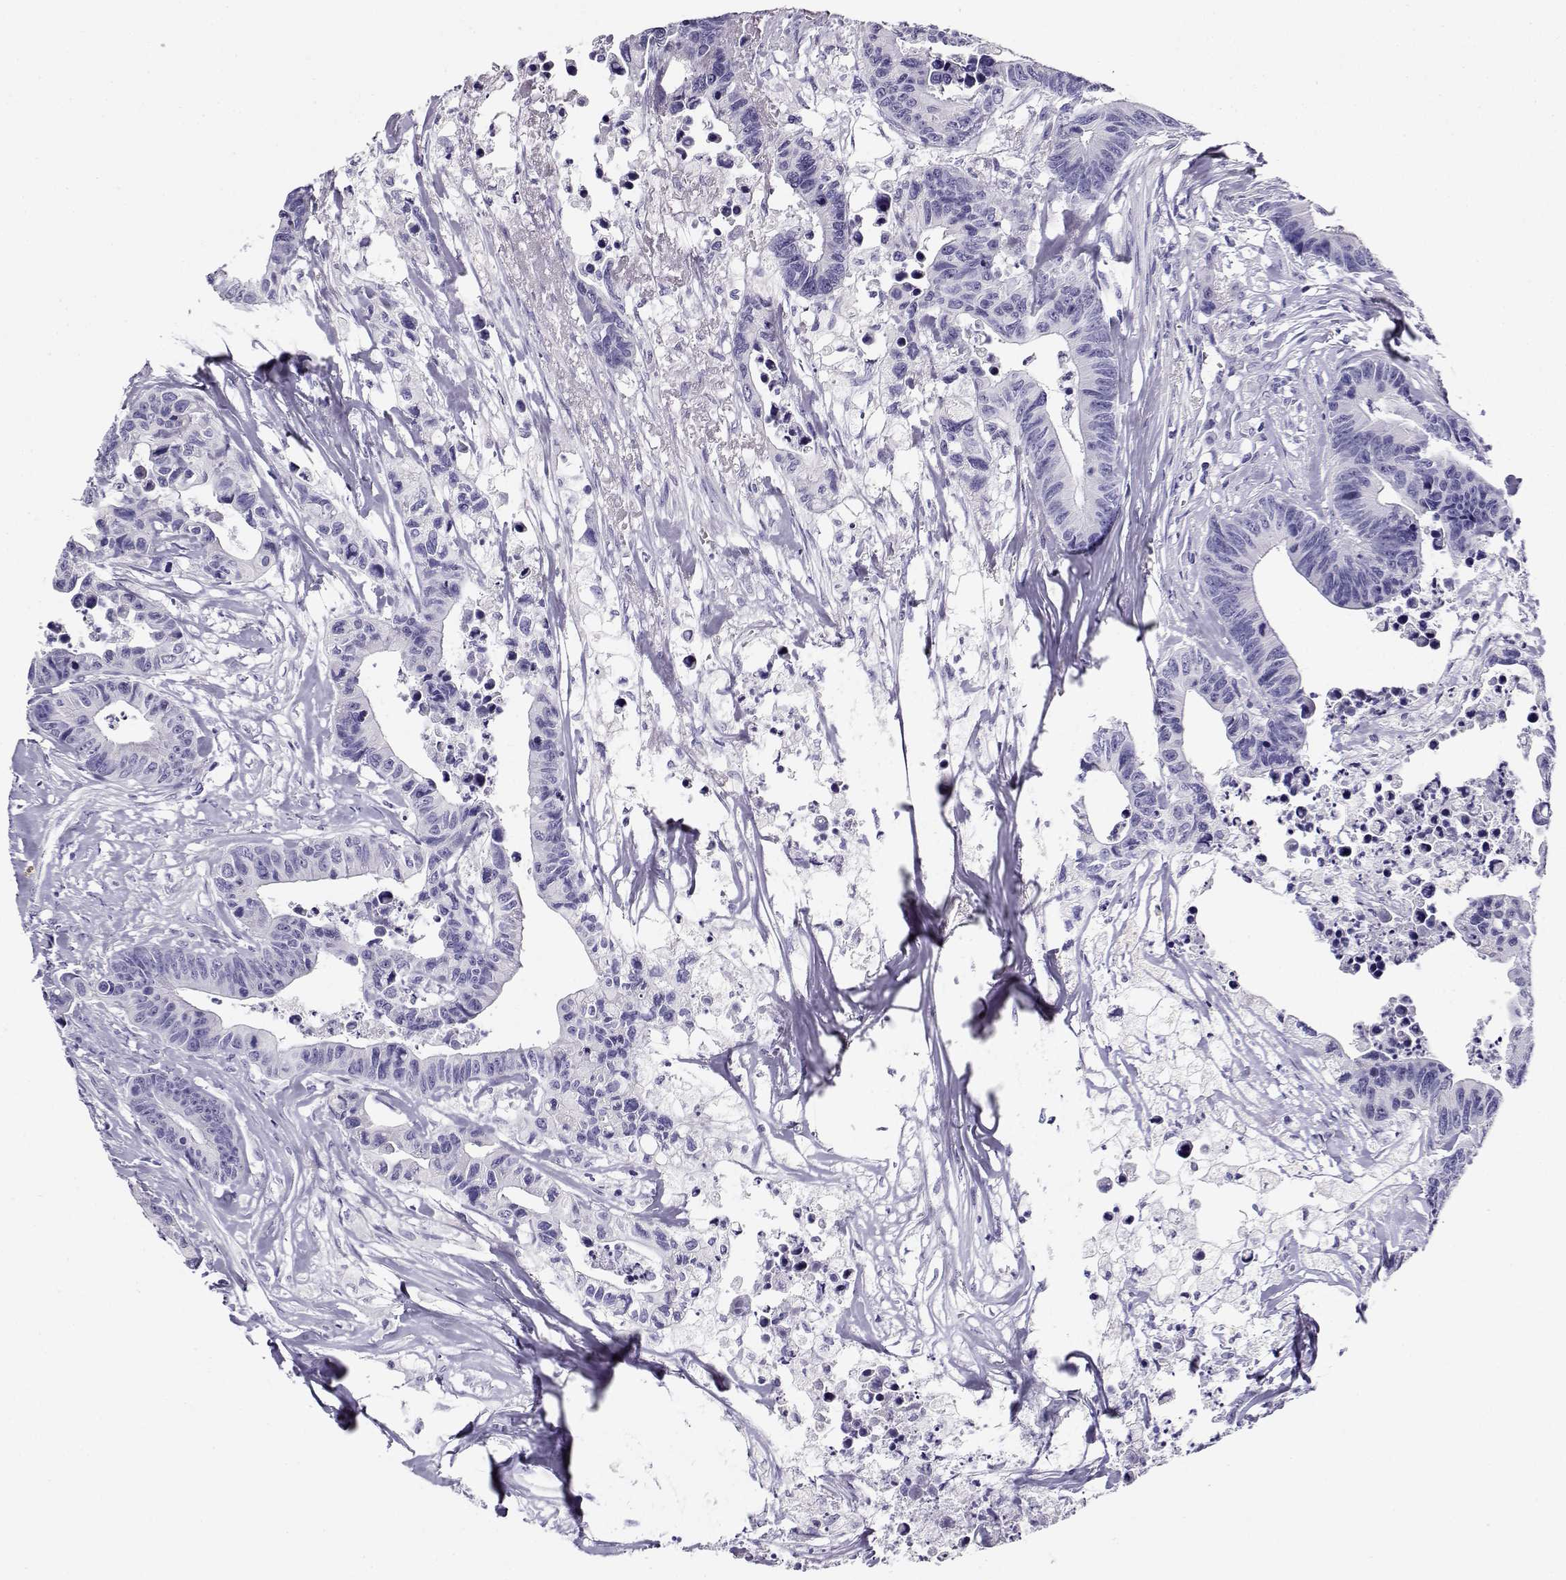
{"staining": {"intensity": "negative", "quantity": "none", "location": "none"}, "tissue": "colorectal cancer", "cell_type": "Tumor cells", "image_type": "cancer", "snomed": [{"axis": "morphology", "description": "Adenocarcinoma, NOS"}, {"axis": "topography", "description": "Colon"}], "caption": "Colorectal cancer (adenocarcinoma) stained for a protein using immunohistochemistry demonstrates no positivity tumor cells.", "gene": "CABS1", "patient": {"sex": "female", "age": 87}}